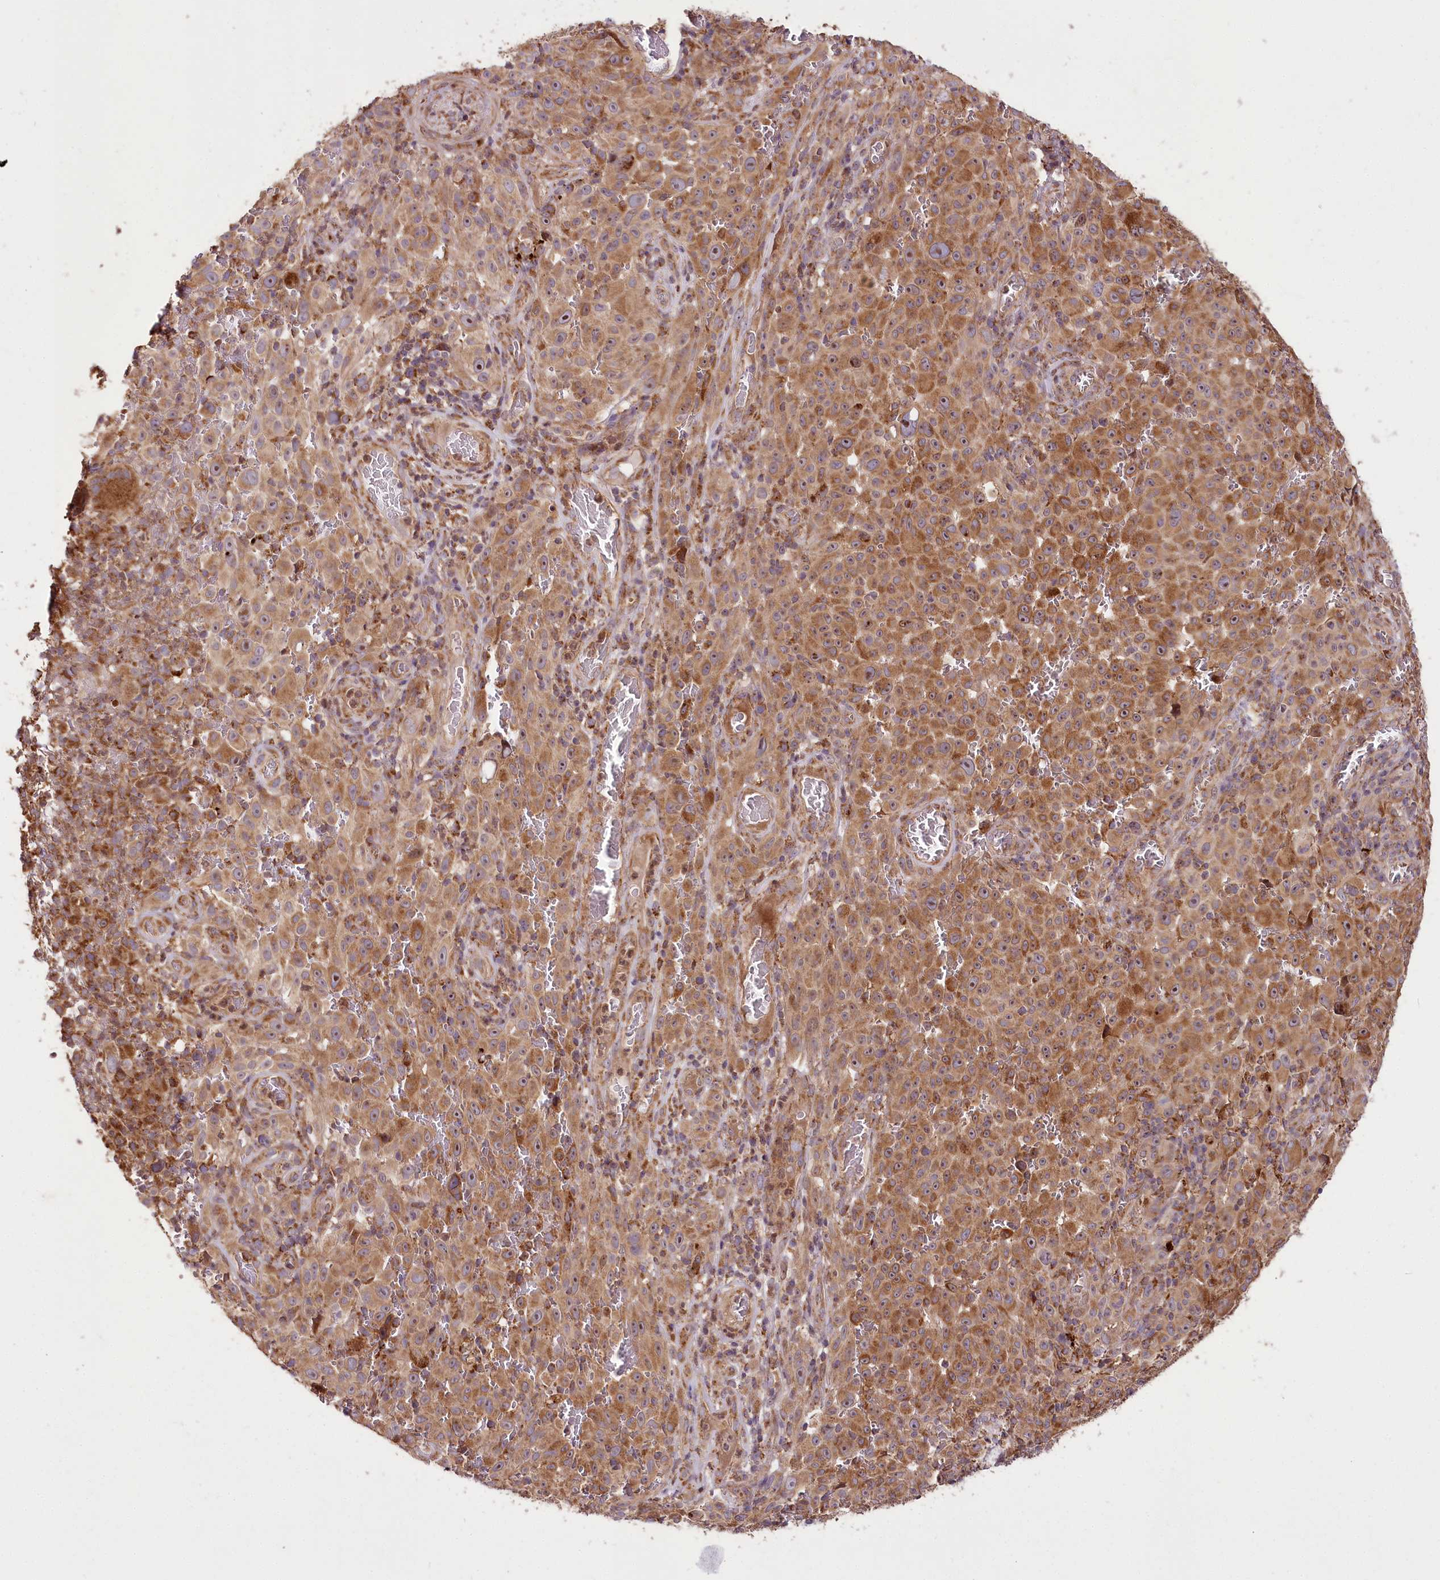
{"staining": {"intensity": "moderate", "quantity": ">75%", "location": "cytoplasmic/membranous,nuclear"}, "tissue": "melanoma", "cell_type": "Tumor cells", "image_type": "cancer", "snomed": [{"axis": "morphology", "description": "Malignant melanoma, NOS"}, {"axis": "topography", "description": "Skin"}], "caption": "Immunohistochemical staining of malignant melanoma exhibits medium levels of moderate cytoplasmic/membranous and nuclear protein staining in about >75% of tumor cells.", "gene": "RAB7A", "patient": {"sex": "female", "age": 82}}